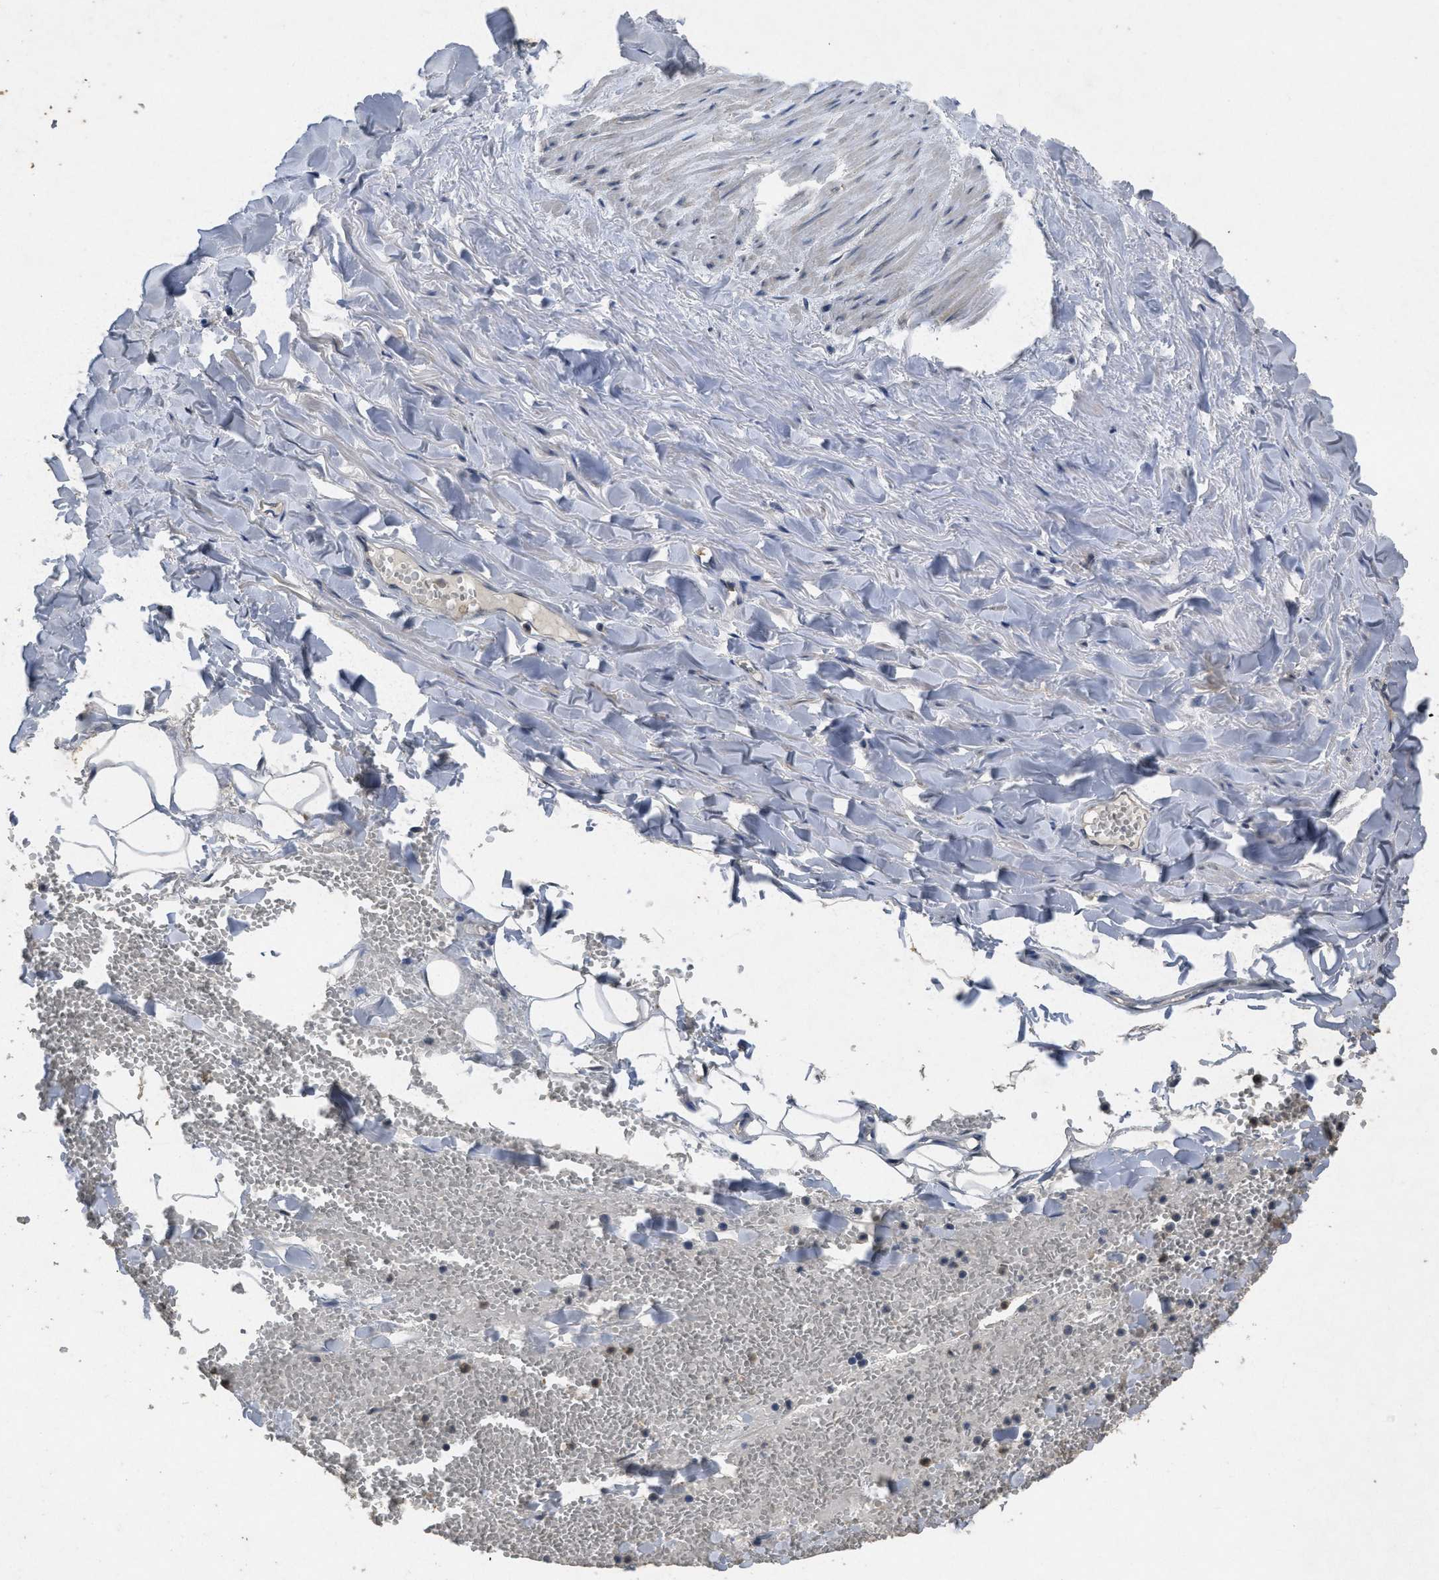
{"staining": {"intensity": "negative", "quantity": "none", "location": "none"}, "tissue": "adipose tissue", "cell_type": "Adipocytes", "image_type": "normal", "snomed": [{"axis": "morphology", "description": "Normal tissue, NOS"}, {"axis": "topography", "description": "Adipose tissue"}, {"axis": "topography", "description": "Peripheral nerve tissue"}], "caption": "Human adipose tissue stained for a protein using immunohistochemistry demonstrates no staining in adipocytes.", "gene": "PAPOLG", "patient": {"sex": "male", "age": 52}}